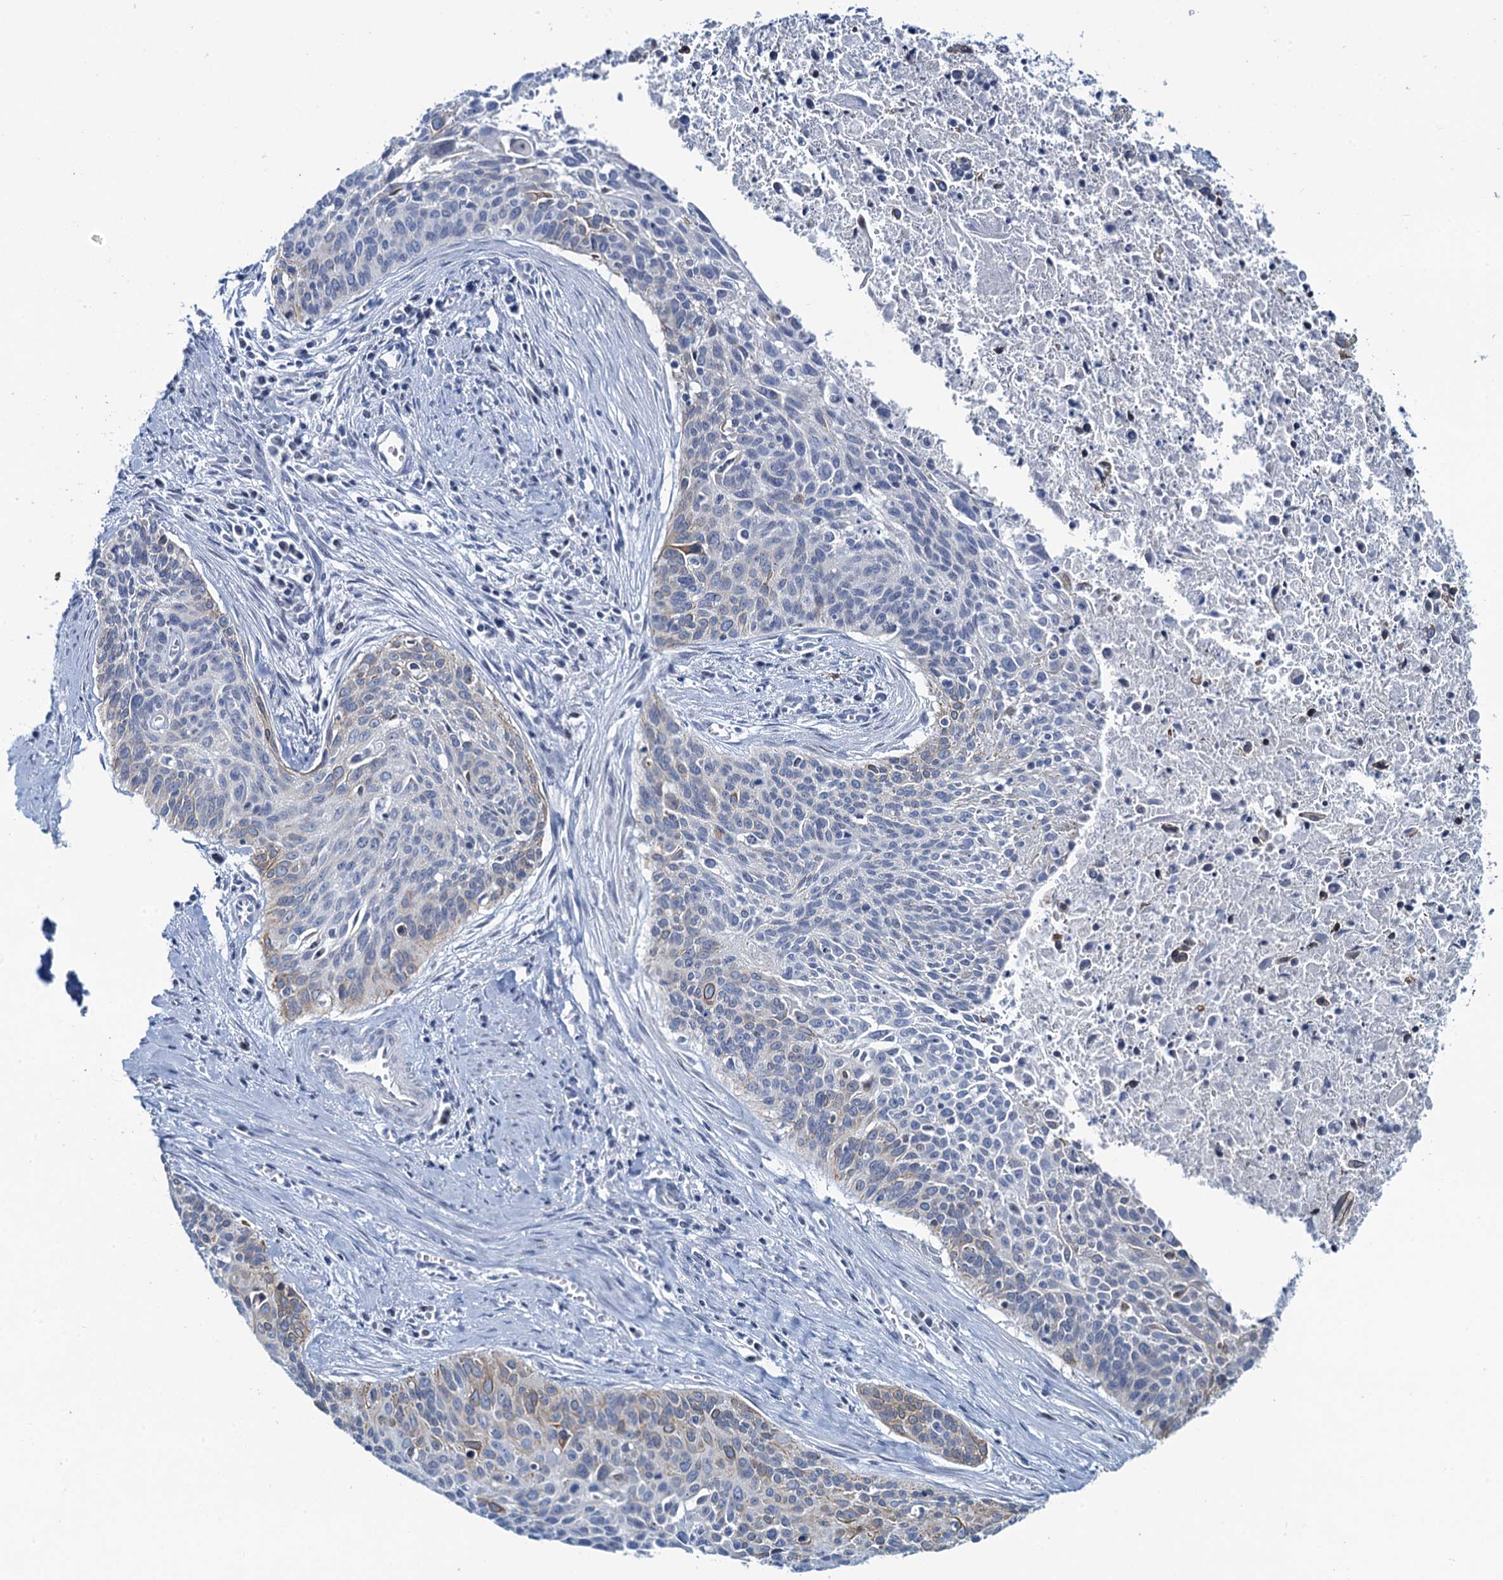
{"staining": {"intensity": "moderate", "quantity": "<25%", "location": "cytoplasmic/membranous"}, "tissue": "cervical cancer", "cell_type": "Tumor cells", "image_type": "cancer", "snomed": [{"axis": "morphology", "description": "Squamous cell carcinoma, NOS"}, {"axis": "topography", "description": "Cervix"}], "caption": "Cervical squamous cell carcinoma stained for a protein shows moderate cytoplasmic/membranous positivity in tumor cells.", "gene": "TOX3", "patient": {"sex": "female", "age": 55}}